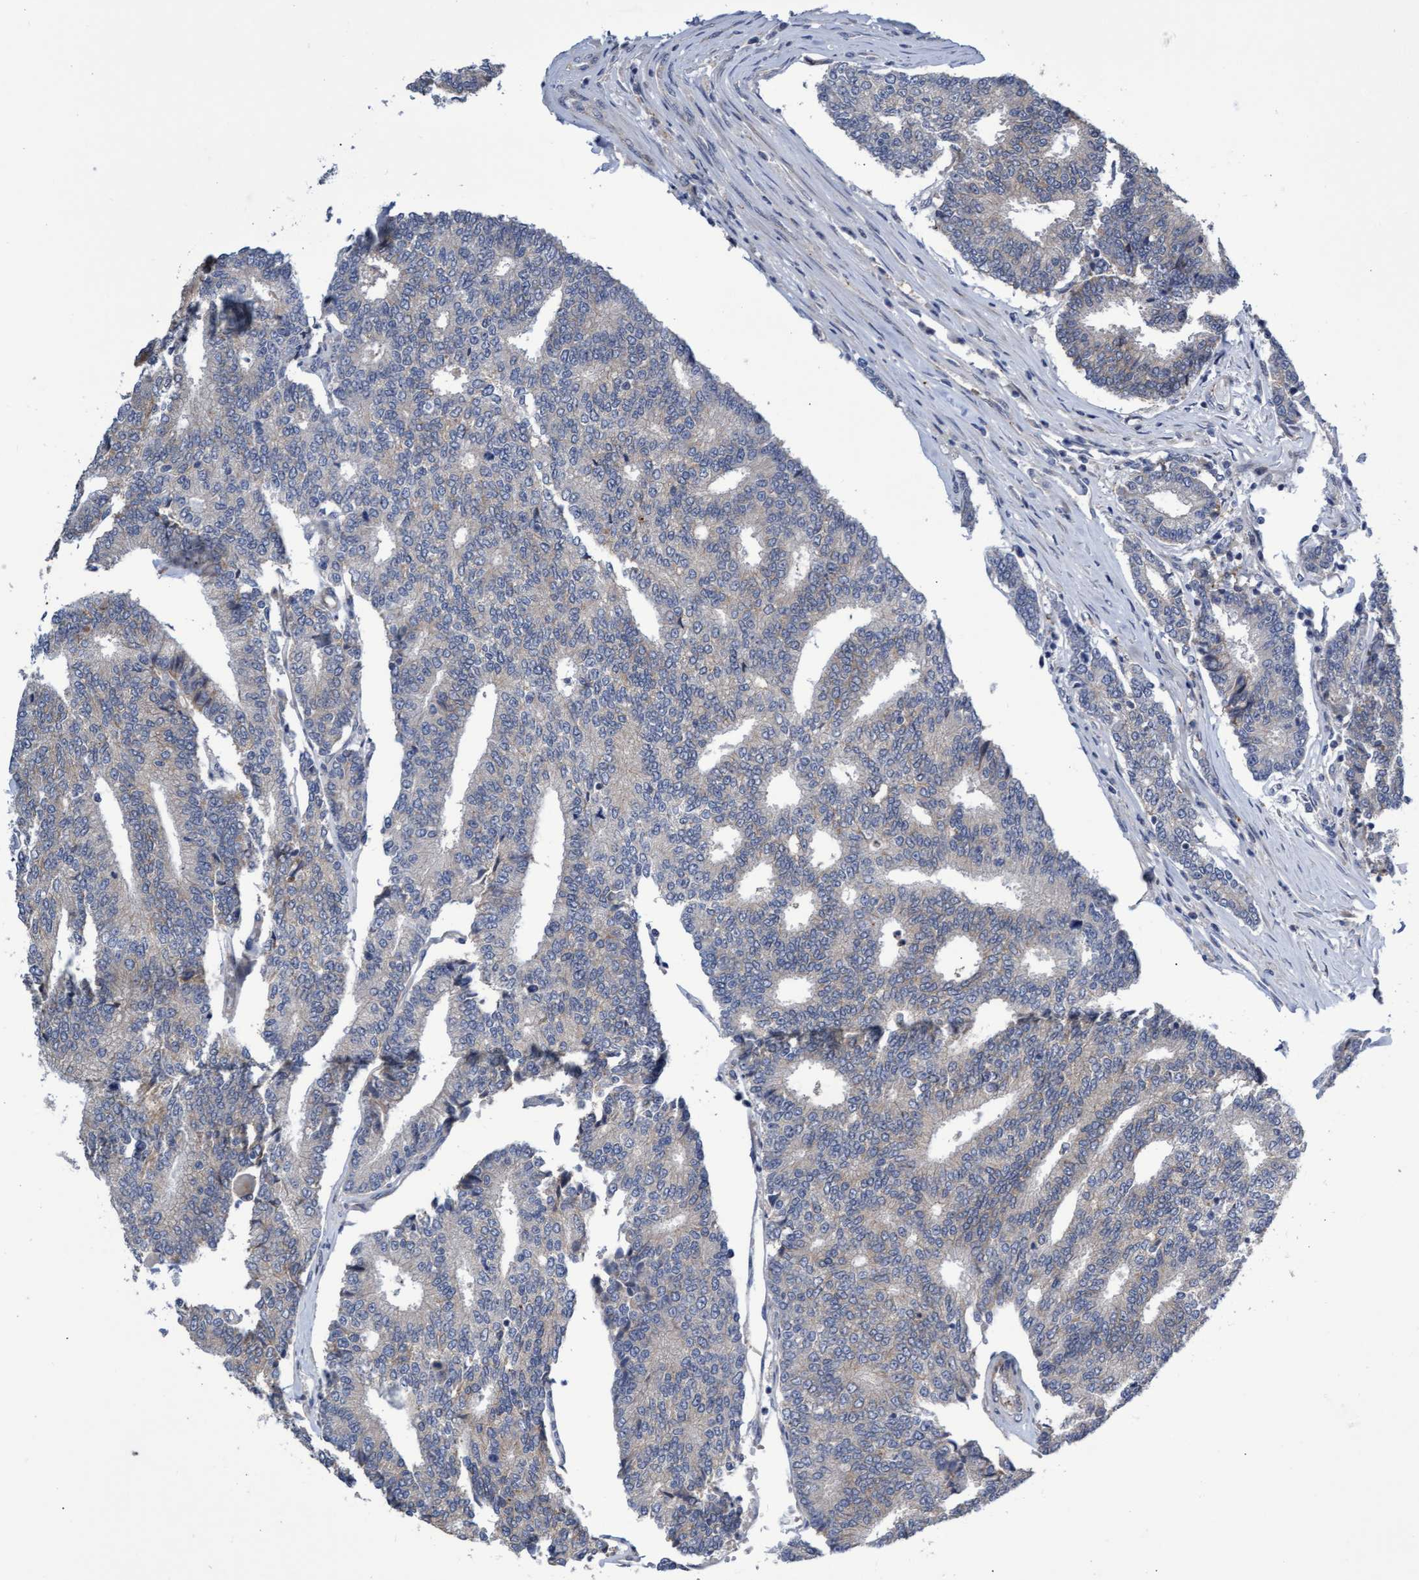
{"staining": {"intensity": "weak", "quantity": "<25%", "location": "cytoplasmic/membranous"}, "tissue": "prostate cancer", "cell_type": "Tumor cells", "image_type": "cancer", "snomed": [{"axis": "morphology", "description": "Normal tissue, NOS"}, {"axis": "morphology", "description": "Adenocarcinoma, High grade"}, {"axis": "topography", "description": "Prostate"}, {"axis": "topography", "description": "Seminal veicle"}], "caption": "Tumor cells show no significant staining in adenocarcinoma (high-grade) (prostate).", "gene": "ABCF2", "patient": {"sex": "male", "age": 55}}